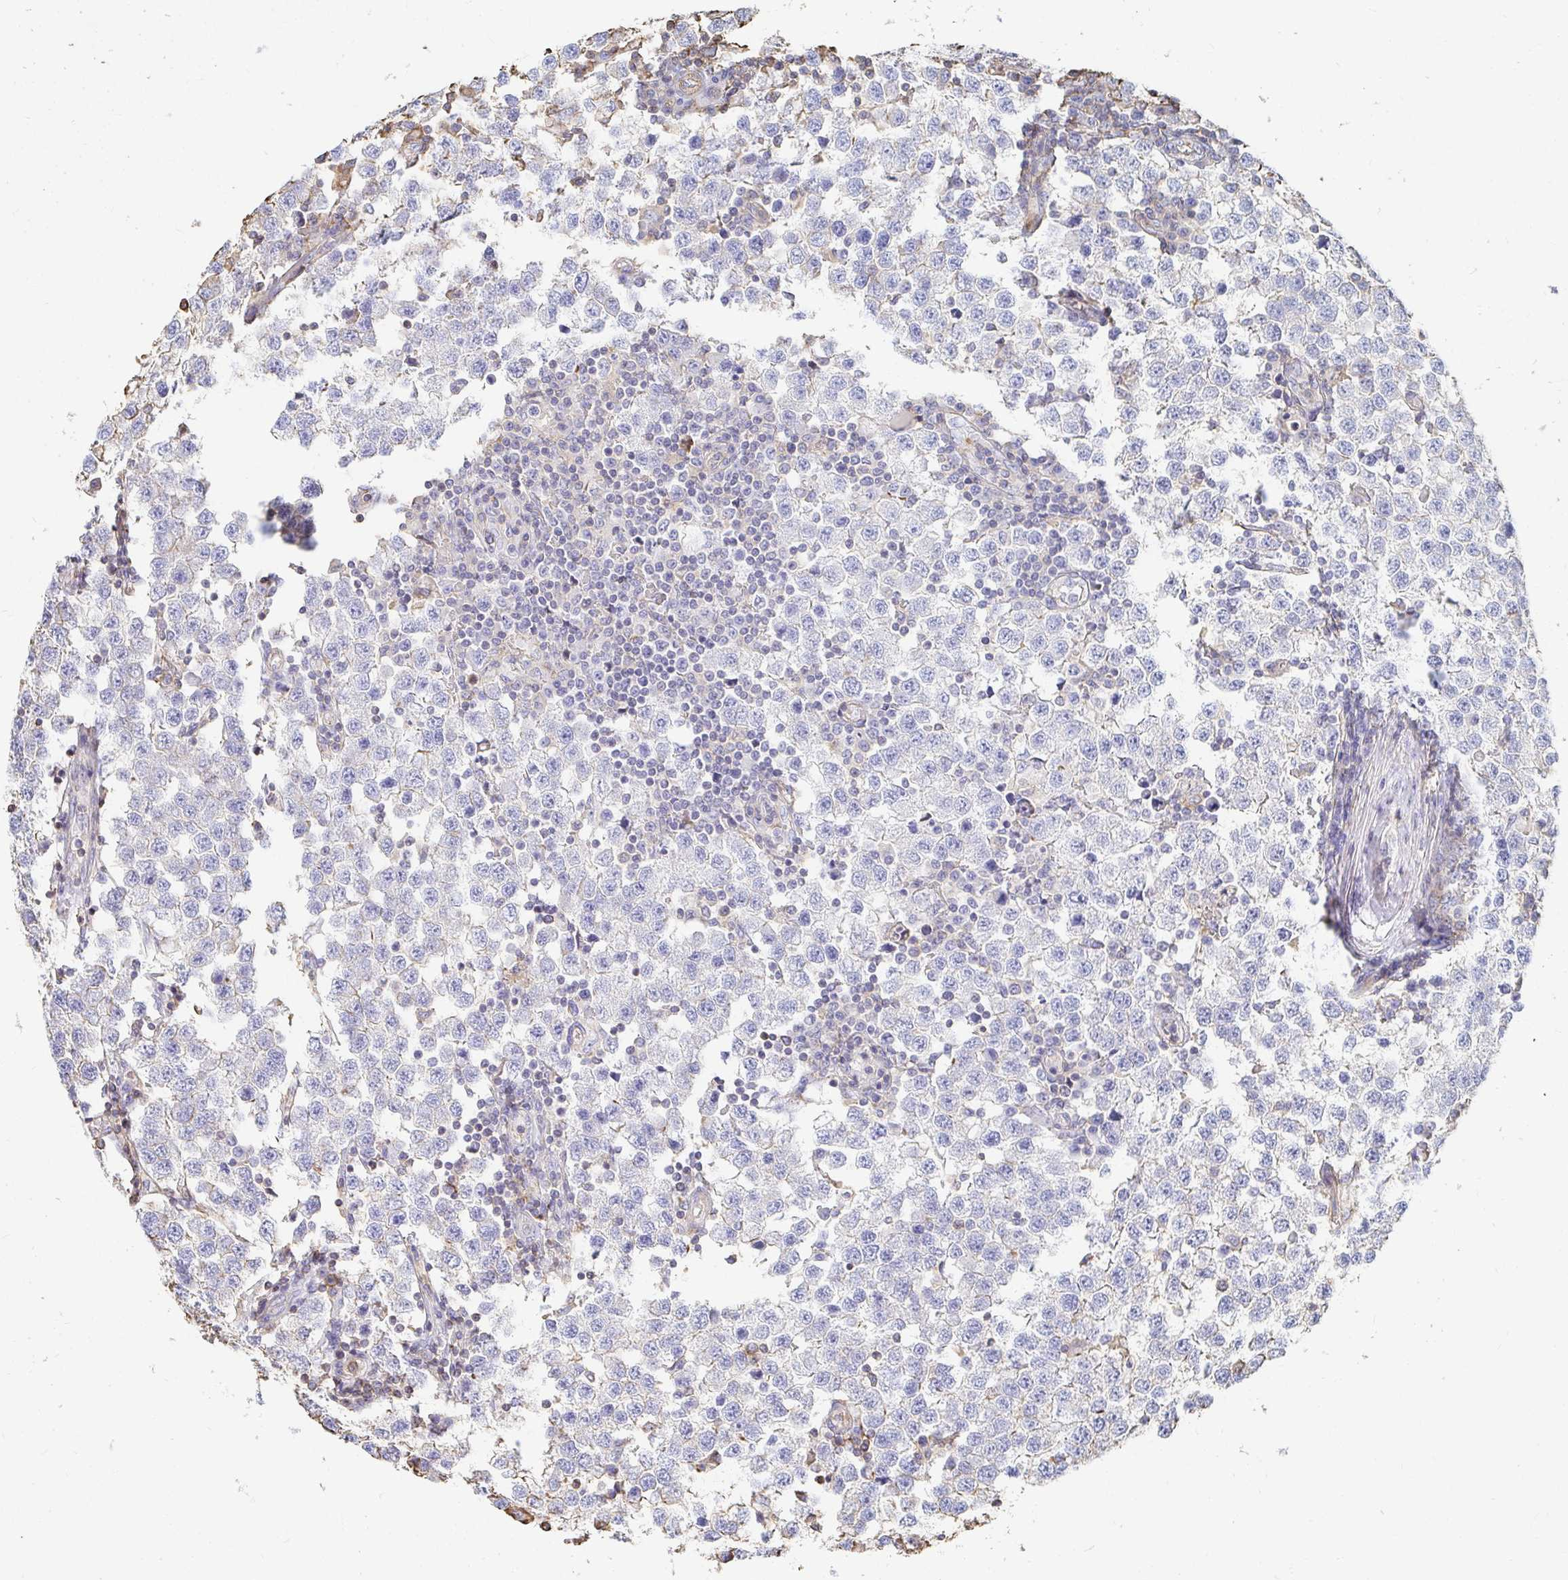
{"staining": {"intensity": "negative", "quantity": "none", "location": "none"}, "tissue": "testis cancer", "cell_type": "Tumor cells", "image_type": "cancer", "snomed": [{"axis": "morphology", "description": "Seminoma, NOS"}, {"axis": "topography", "description": "Testis"}], "caption": "Tumor cells are negative for brown protein staining in seminoma (testis).", "gene": "PTPN14", "patient": {"sex": "male", "age": 34}}